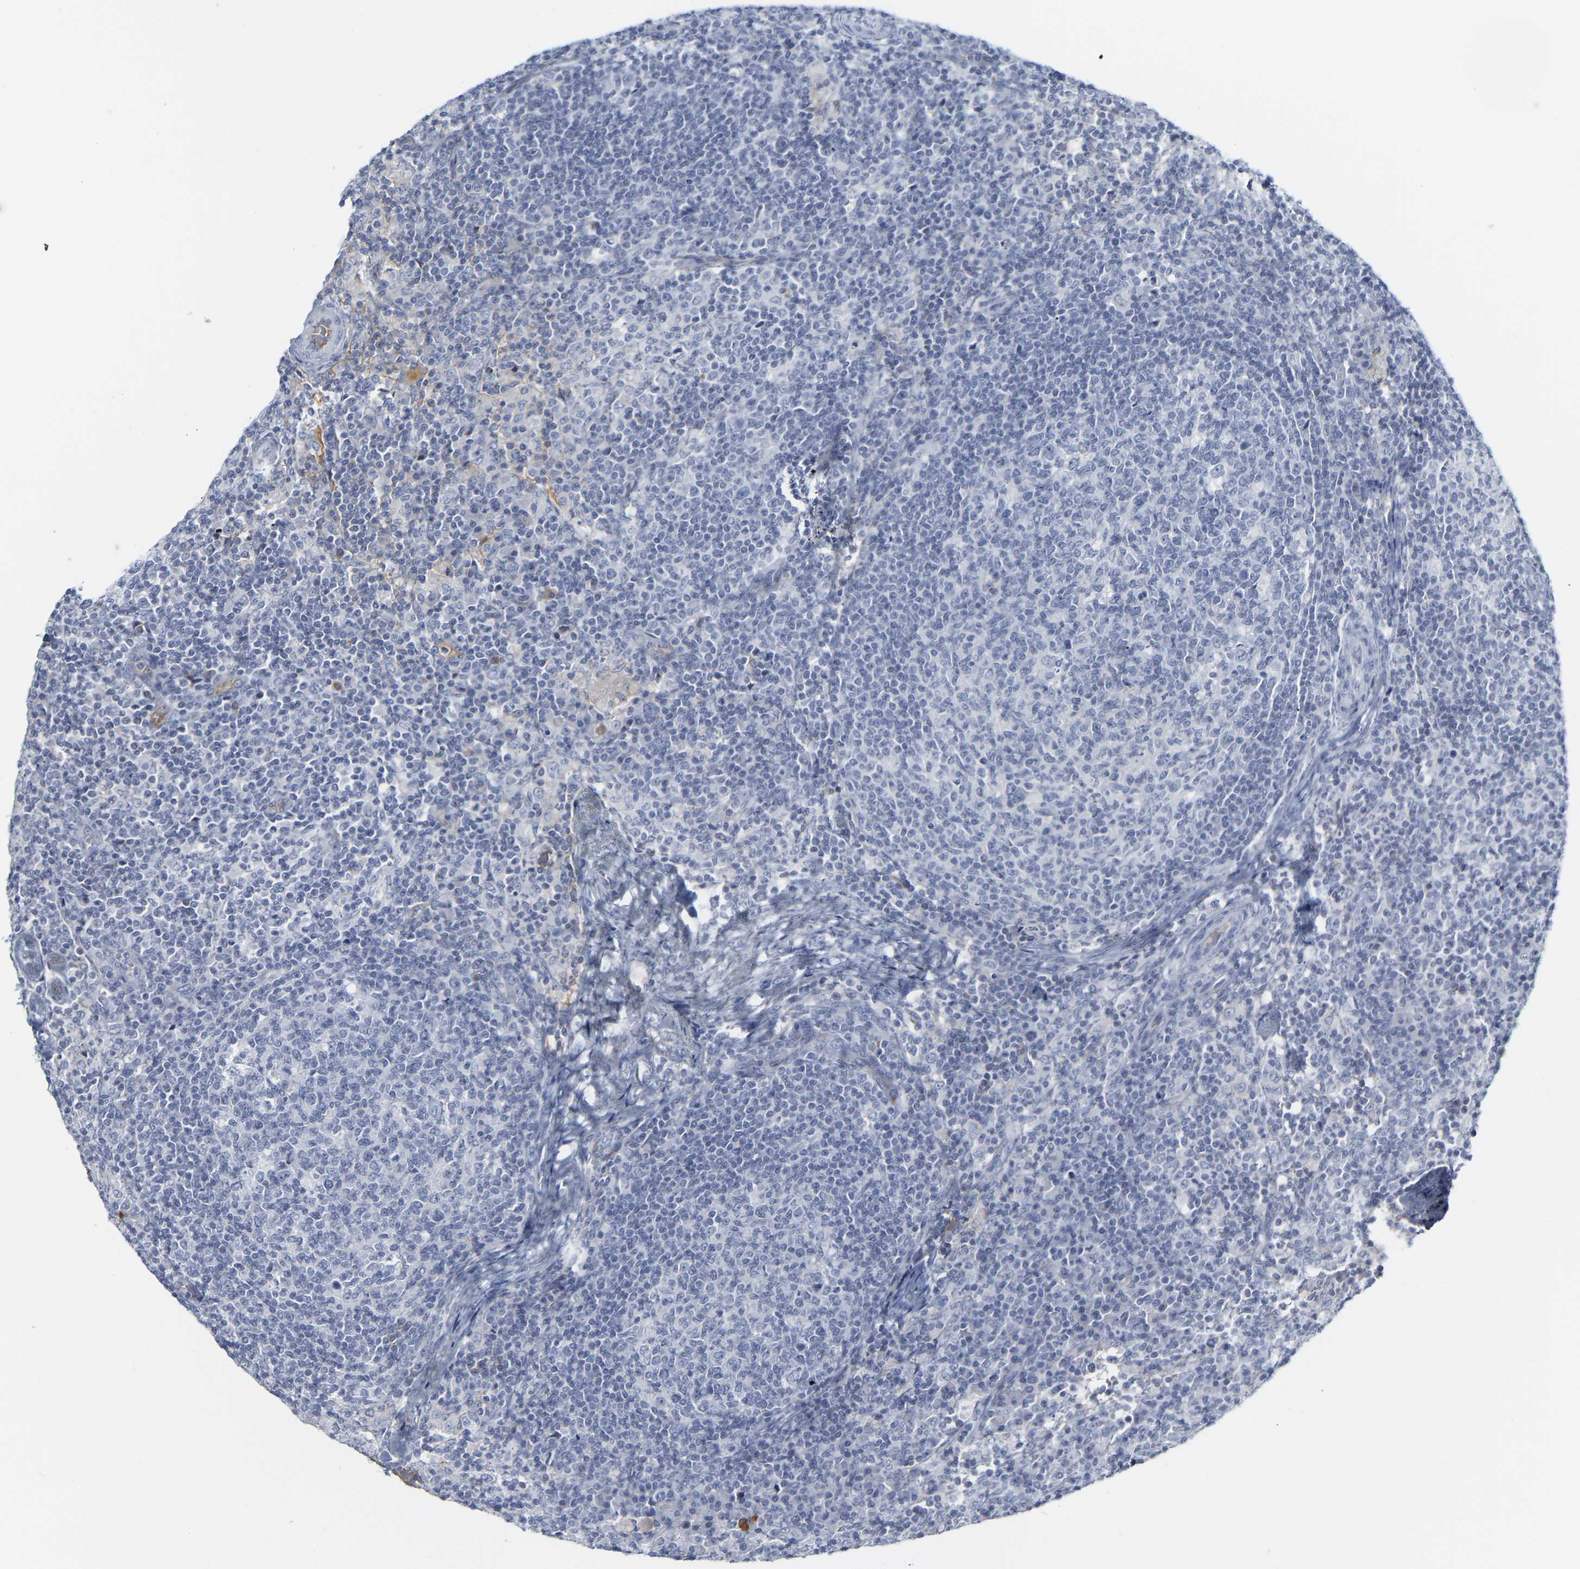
{"staining": {"intensity": "negative", "quantity": "none", "location": "none"}, "tissue": "lymph node", "cell_type": "Germinal center cells", "image_type": "normal", "snomed": [{"axis": "morphology", "description": "Normal tissue, NOS"}, {"axis": "morphology", "description": "Inflammation, NOS"}, {"axis": "topography", "description": "Lymph node"}], "caption": "The photomicrograph shows no significant staining in germinal center cells of lymph node.", "gene": "GNAS", "patient": {"sex": "male", "age": 55}}